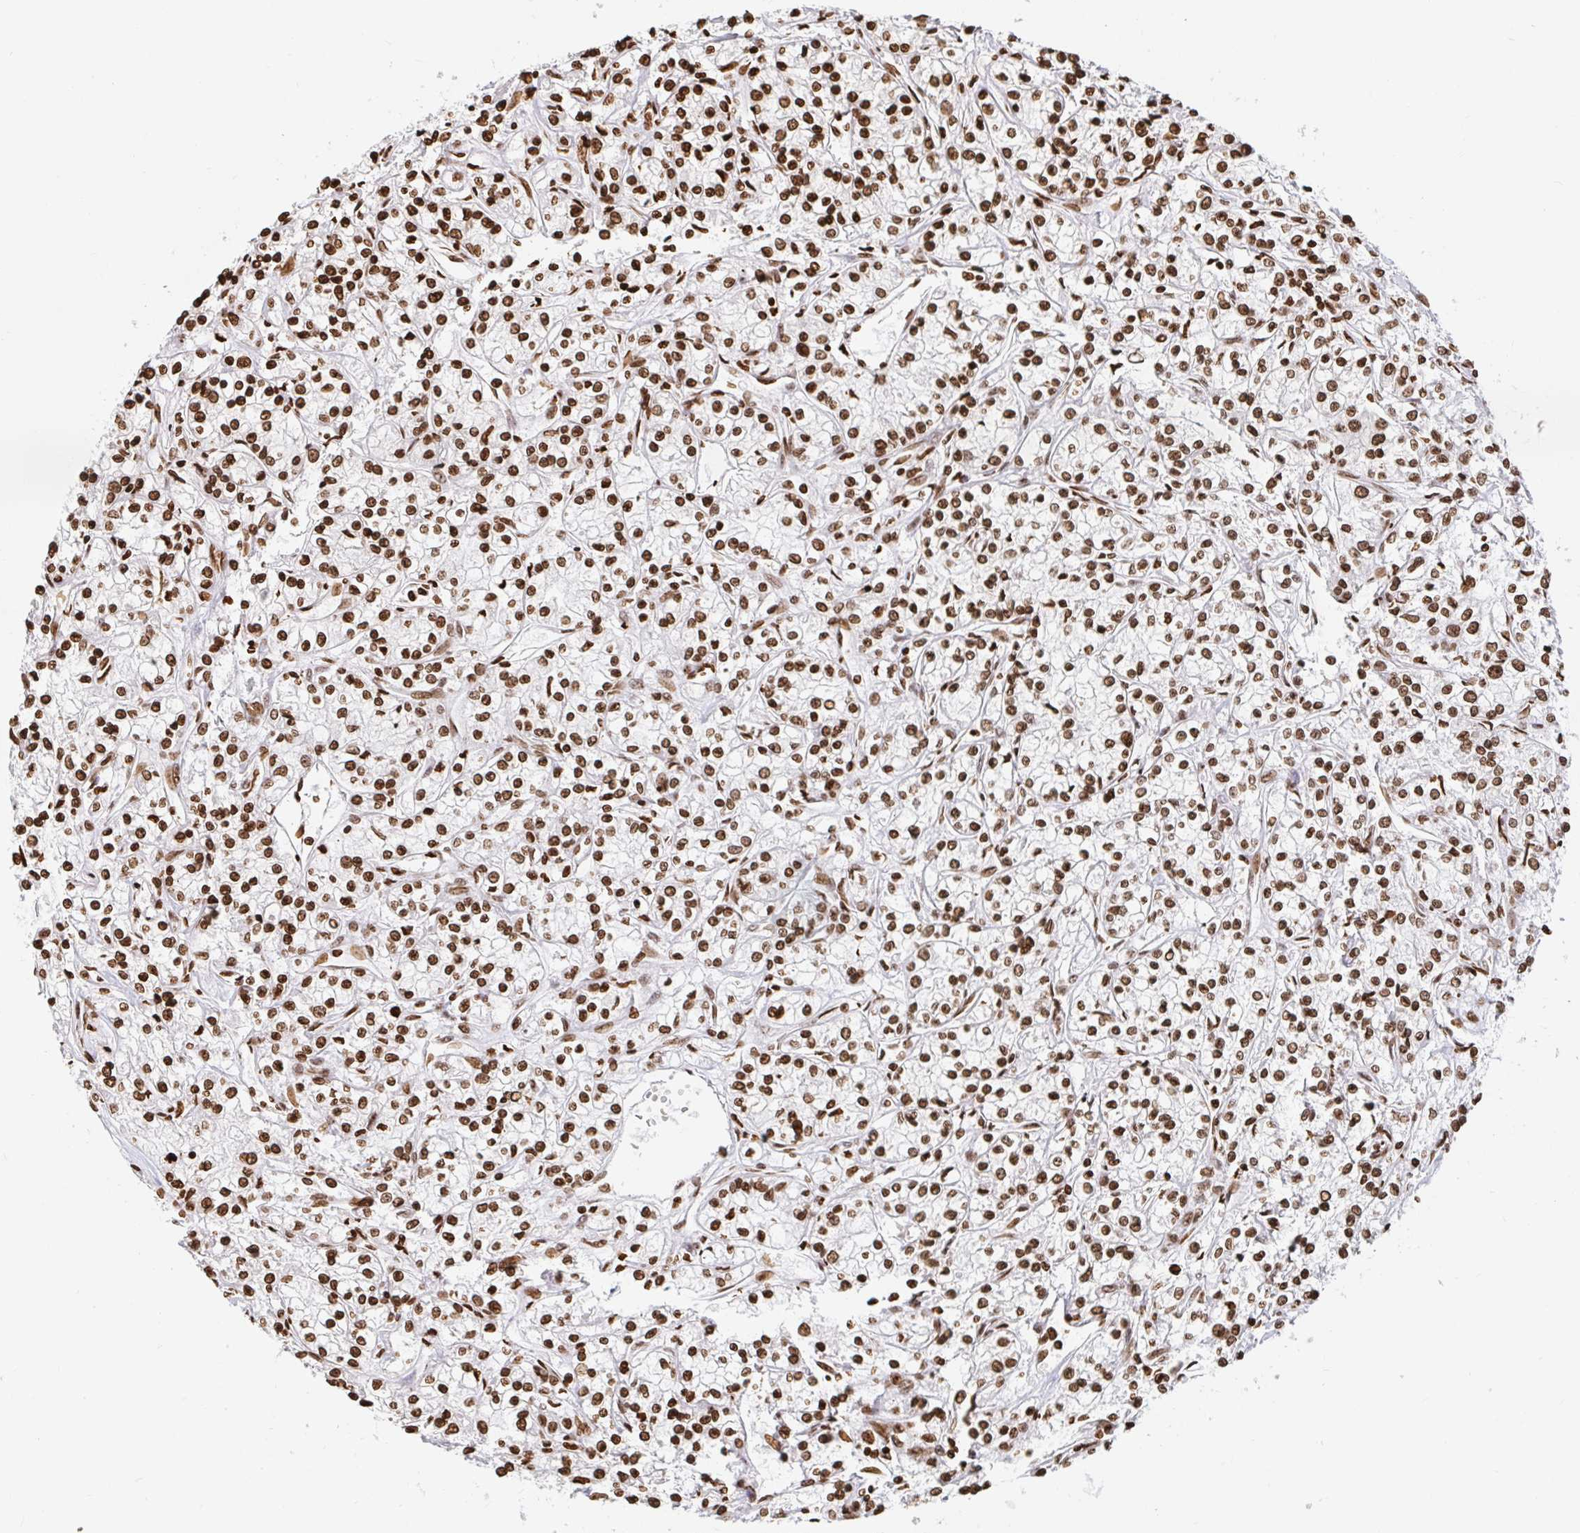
{"staining": {"intensity": "strong", "quantity": ">75%", "location": "nuclear"}, "tissue": "renal cancer", "cell_type": "Tumor cells", "image_type": "cancer", "snomed": [{"axis": "morphology", "description": "Adenocarcinoma, NOS"}, {"axis": "topography", "description": "Kidney"}], "caption": "A high-resolution photomicrograph shows IHC staining of renal cancer, which demonstrates strong nuclear expression in approximately >75% of tumor cells.", "gene": "H2BC5", "patient": {"sex": "female", "age": 59}}